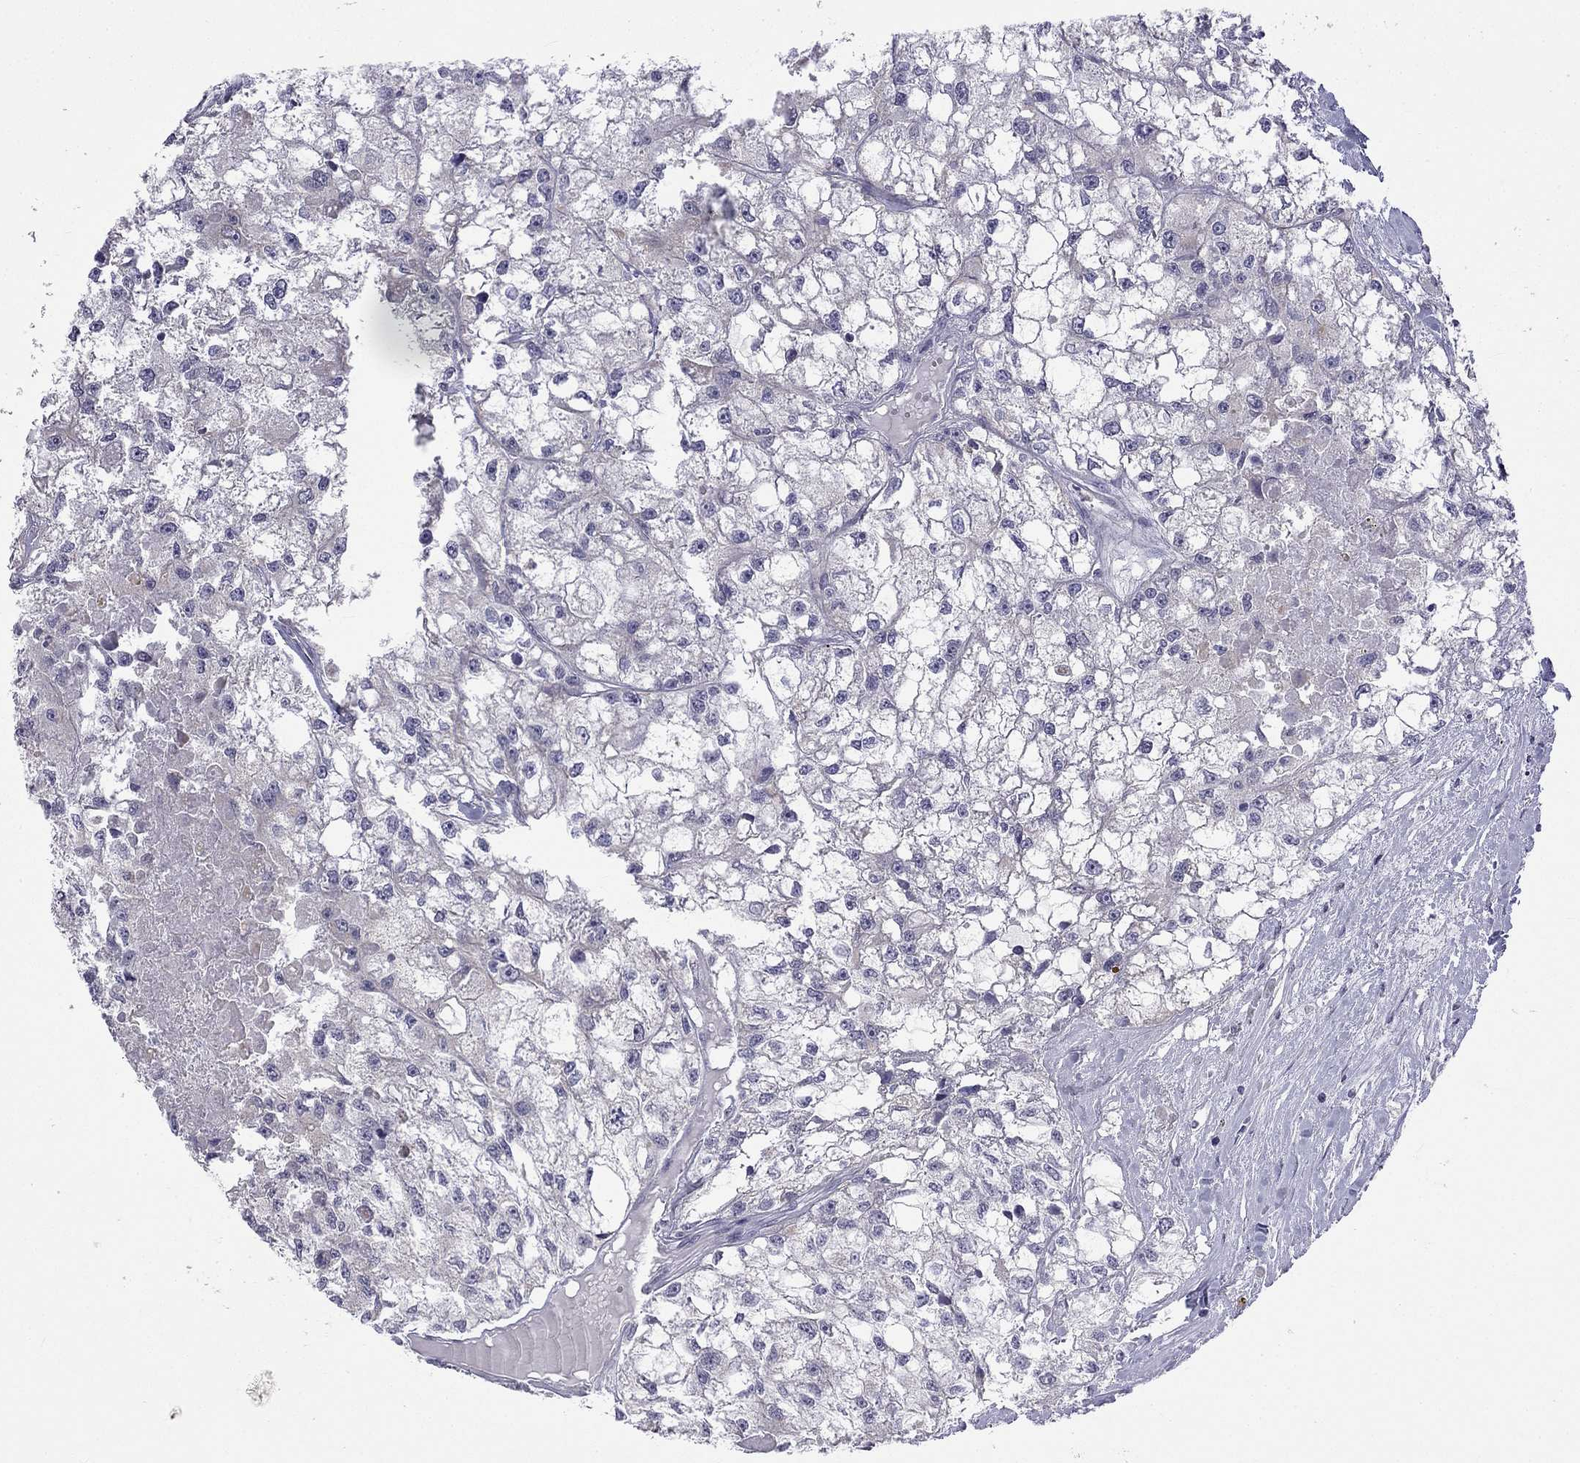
{"staining": {"intensity": "negative", "quantity": "none", "location": "none"}, "tissue": "renal cancer", "cell_type": "Tumor cells", "image_type": "cancer", "snomed": [{"axis": "morphology", "description": "Adenocarcinoma, NOS"}, {"axis": "topography", "description": "Kidney"}], "caption": "This is an IHC micrograph of adenocarcinoma (renal). There is no staining in tumor cells.", "gene": "C5orf49", "patient": {"sex": "male", "age": 56}}